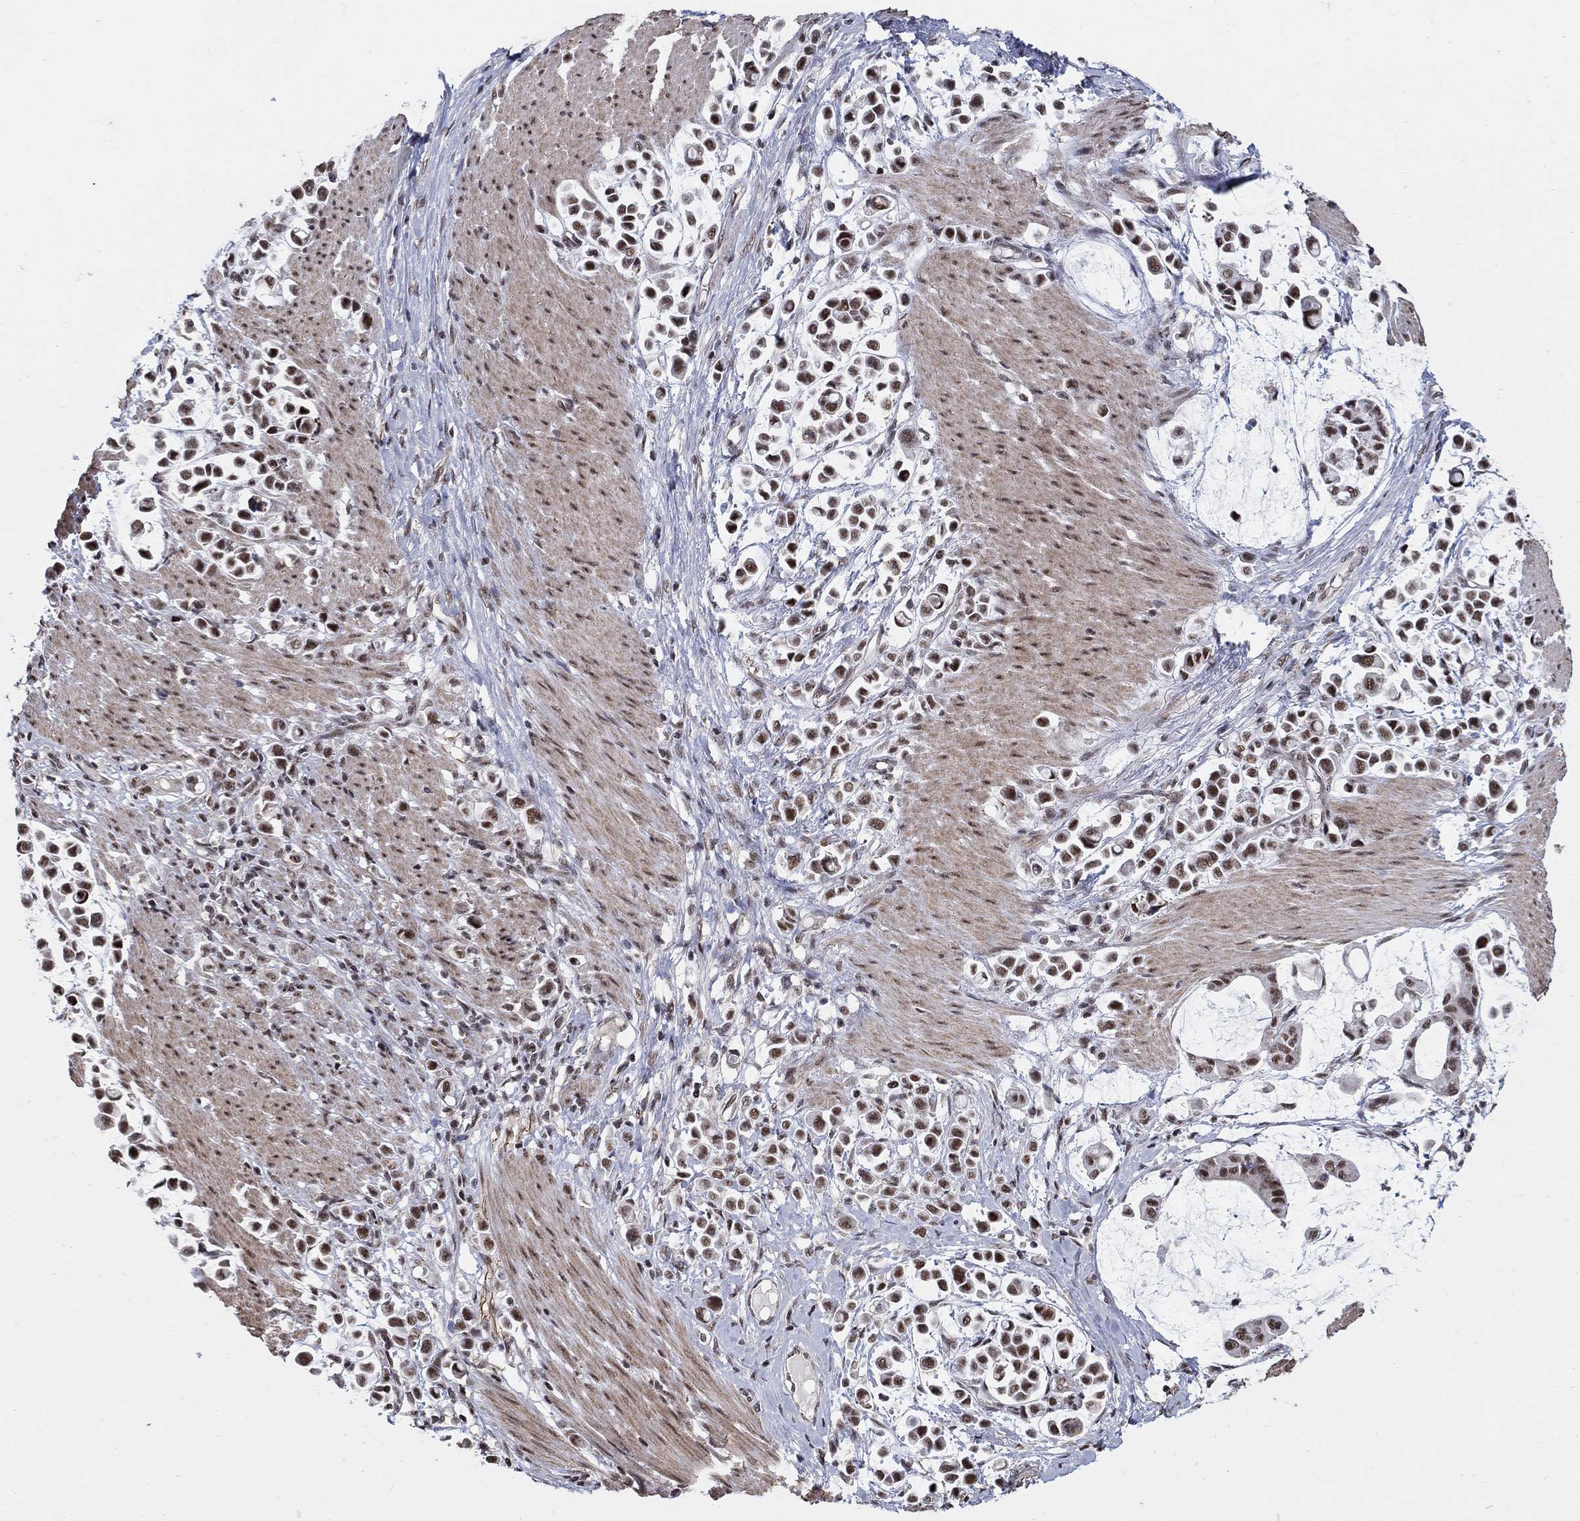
{"staining": {"intensity": "moderate", "quantity": ">75%", "location": "nuclear"}, "tissue": "stomach cancer", "cell_type": "Tumor cells", "image_type": "cancer", "snomed": [{"axis": "morphology", "description": "Adenocarcinoma, NOS"}, {"axis": "topography", "description": "Stomach"}], "caption": "Approximately >75% of tumor cells in human stomach cancer demonstrate moderate nuclear protein expression as visualized by brown immunohistochemical staining.", "gene": "PNISR", "patient": {"sex": "male", "age": 82}}